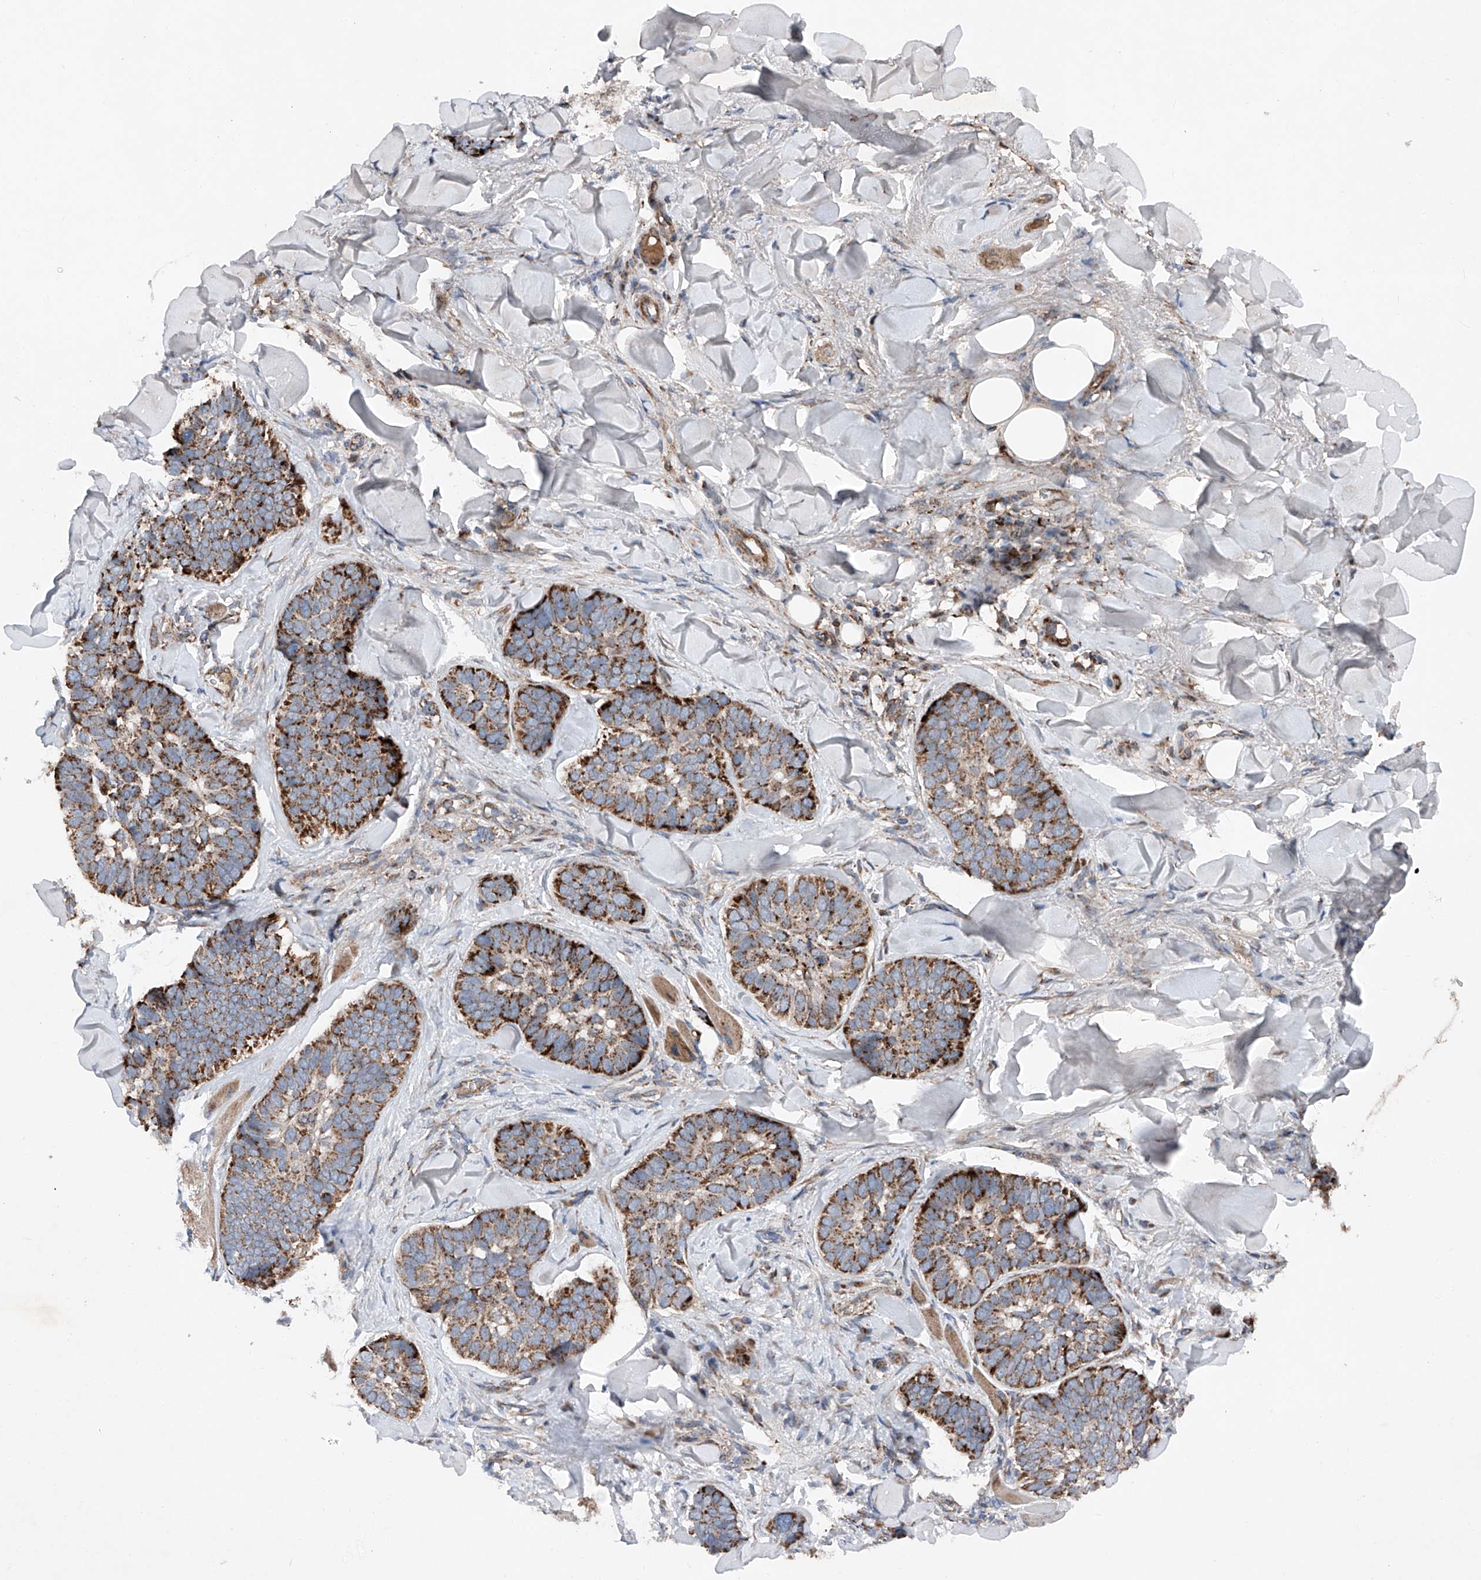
{"staining": {"intensity": "strong", "quantity": ">75%", "location": "cytoplasmic/membranous"}, "tissue": "skin cancer", "cell_type": "Tumor cells", "image_type": "cancer", "snomed": [{"axis": "morphology", "description": "Basal cell carcinoma"}, {"axis": "topography", "description": "Skin"}], "caption": "Basal cell carcinoma (skin) stained for a protein (brown) shows strong cytoplasmic/membranous positive staining in about >75% of tumor cells.", "gene": "DAD1", "patient": {"sex": "male", "age": 62}}